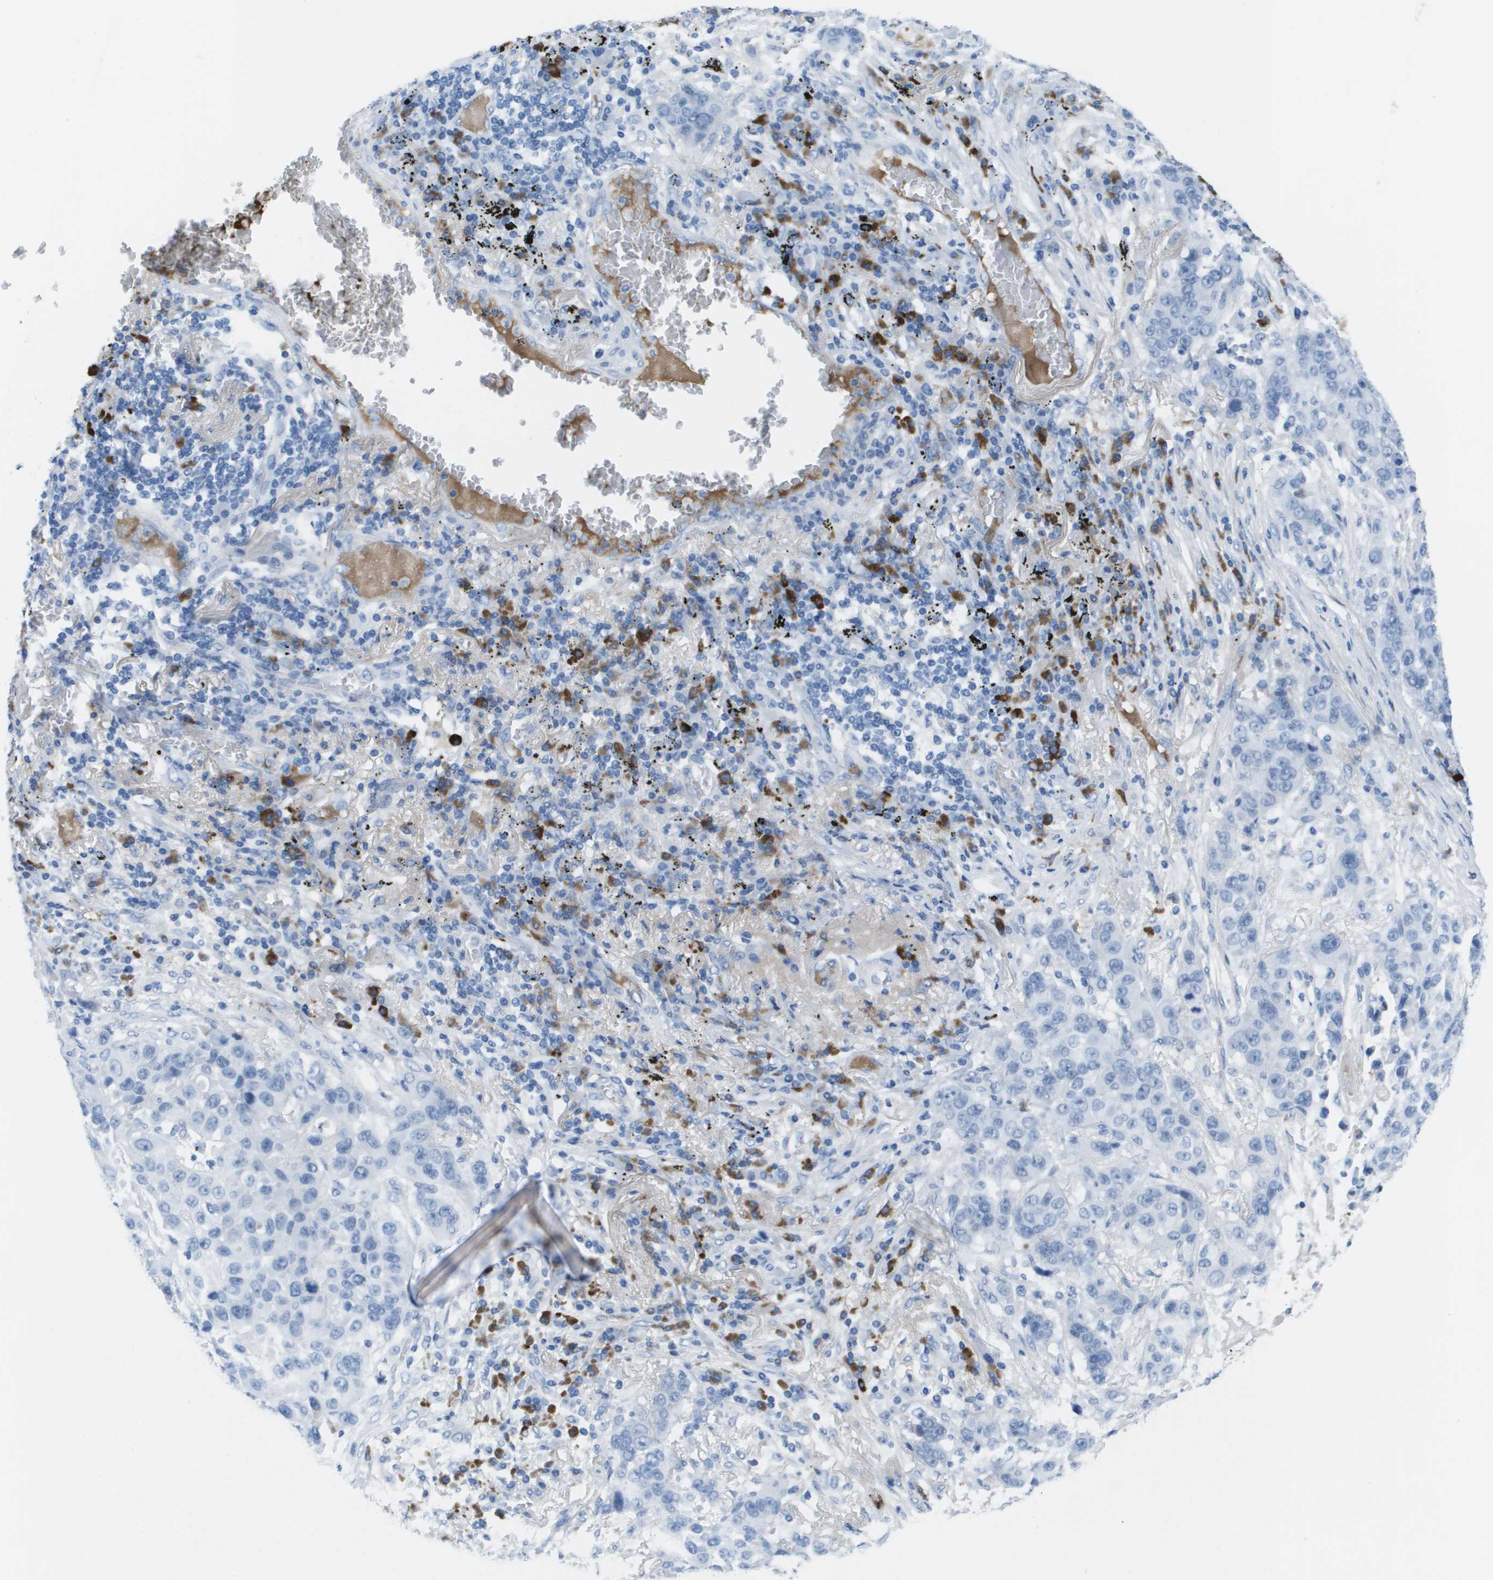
{"staining": {"intensity": "negative", "quantity": "none", "location": "none"}, "tissue": "lung cancer", "cell_type": "Tumor cells", "image_type": "cancer", "snomed": [{"axis": "morphology", "description": "Squamous cell carcinoma, NOS"}, {"axis": "topography", "description": "Lung"}], "caption": "There is no significant positivity in tumor cells of lung squamous cell carcinoma.", "gene": "GPR18", "patient": {"sex": "male", "age": 57}}